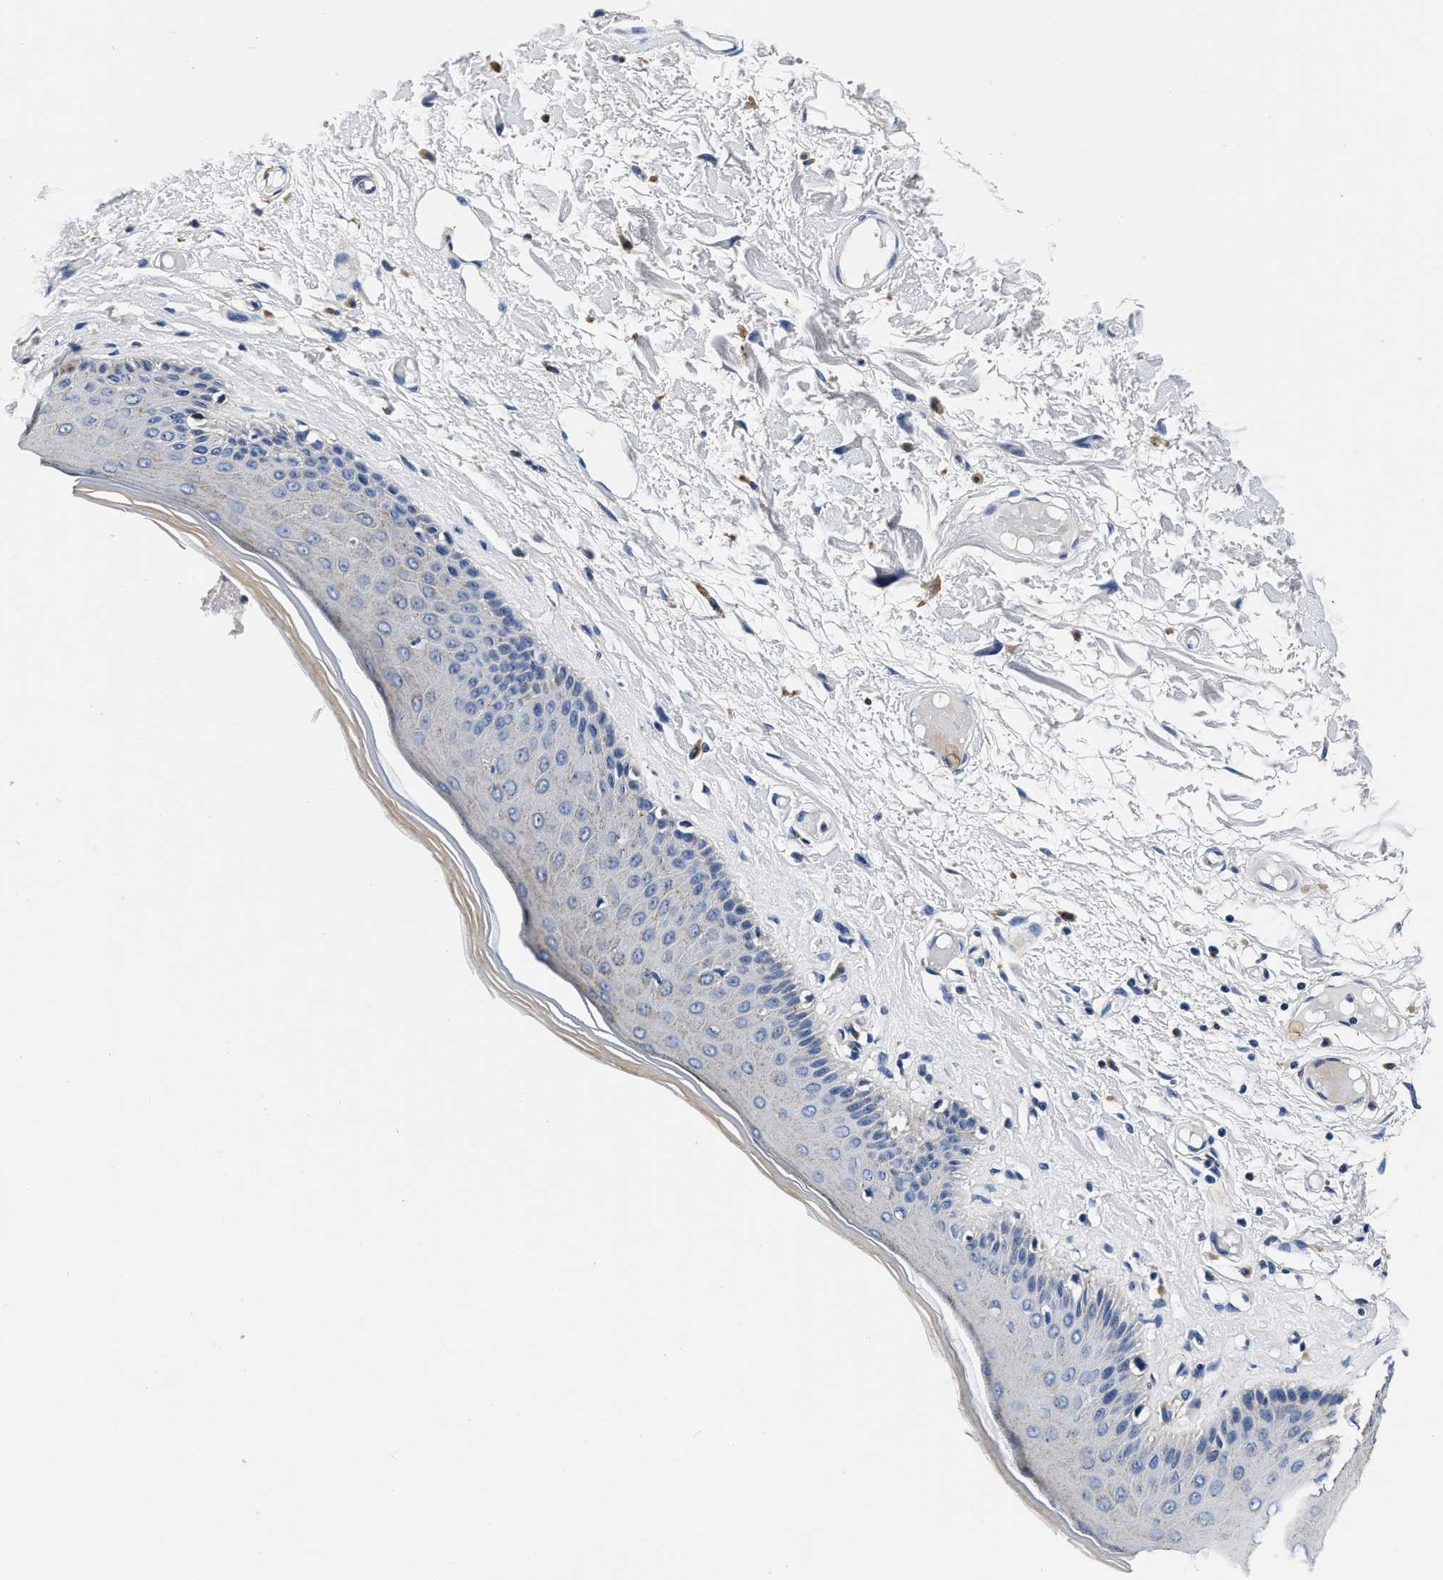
{"staining": {"intensity": "moderate", "quantity": "<25%", "location": "cytoplasmic/membranous"}, "tissue": "skin", "cell_type": "Epidermal cells", "image_type": "normal", "snomed": [{"axis": "morphology", "description": "Normal tissue, NOS"}, {"axis": "topography", "description": "Vulva"}], "caption": "Immunohistochemistry (IHC) of benign human skin demonstrates low levels of moderate cytoplasmic/membranous staining in about <25% of epidermal cells.", "gene": "GRN", "patient": {"sex": "female", "age": 73}}